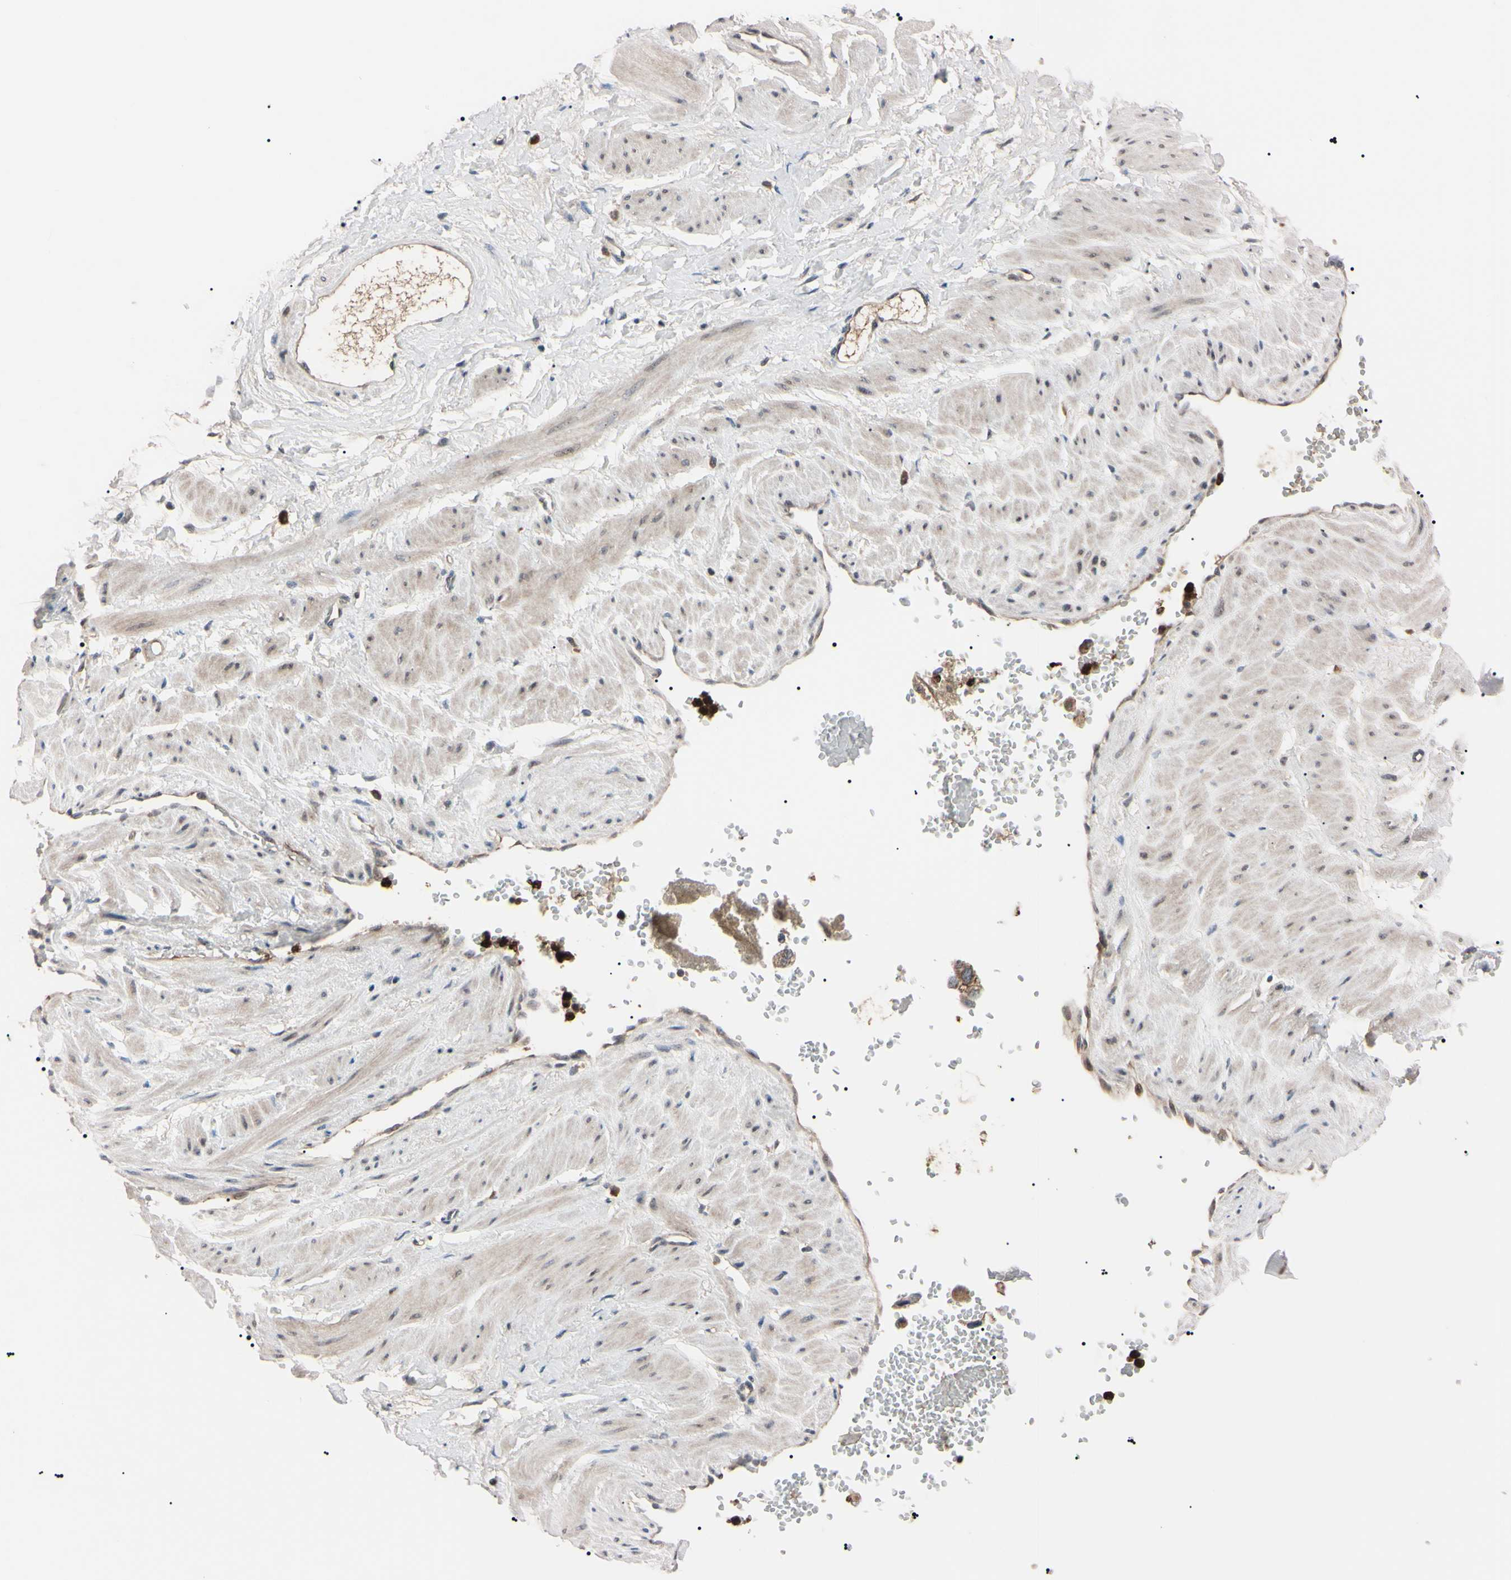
{"staining": {"intensity": "weak", "quantity": "25%-75%", "location": "cytoplasmic/membranous"}, "tissue": "adipose tissue", "cell_type": "Adipocytes", "image_type": "normal", "snomed": [{"axis": "morphology", "description": "Normal tissue, NOS"}, {"axis": "topography", "description": "Soft tissue"}, {"axis": "topography", "description": "Vascular tissue"}], "caption": "Human adipose tissue stained with a brown dye displays weak cytoplasmic/membranous positive positivity in about 25%-75% of adipocytes.", "gene": "TRAF5", "patient": {"sex": "female", "age": 35}}